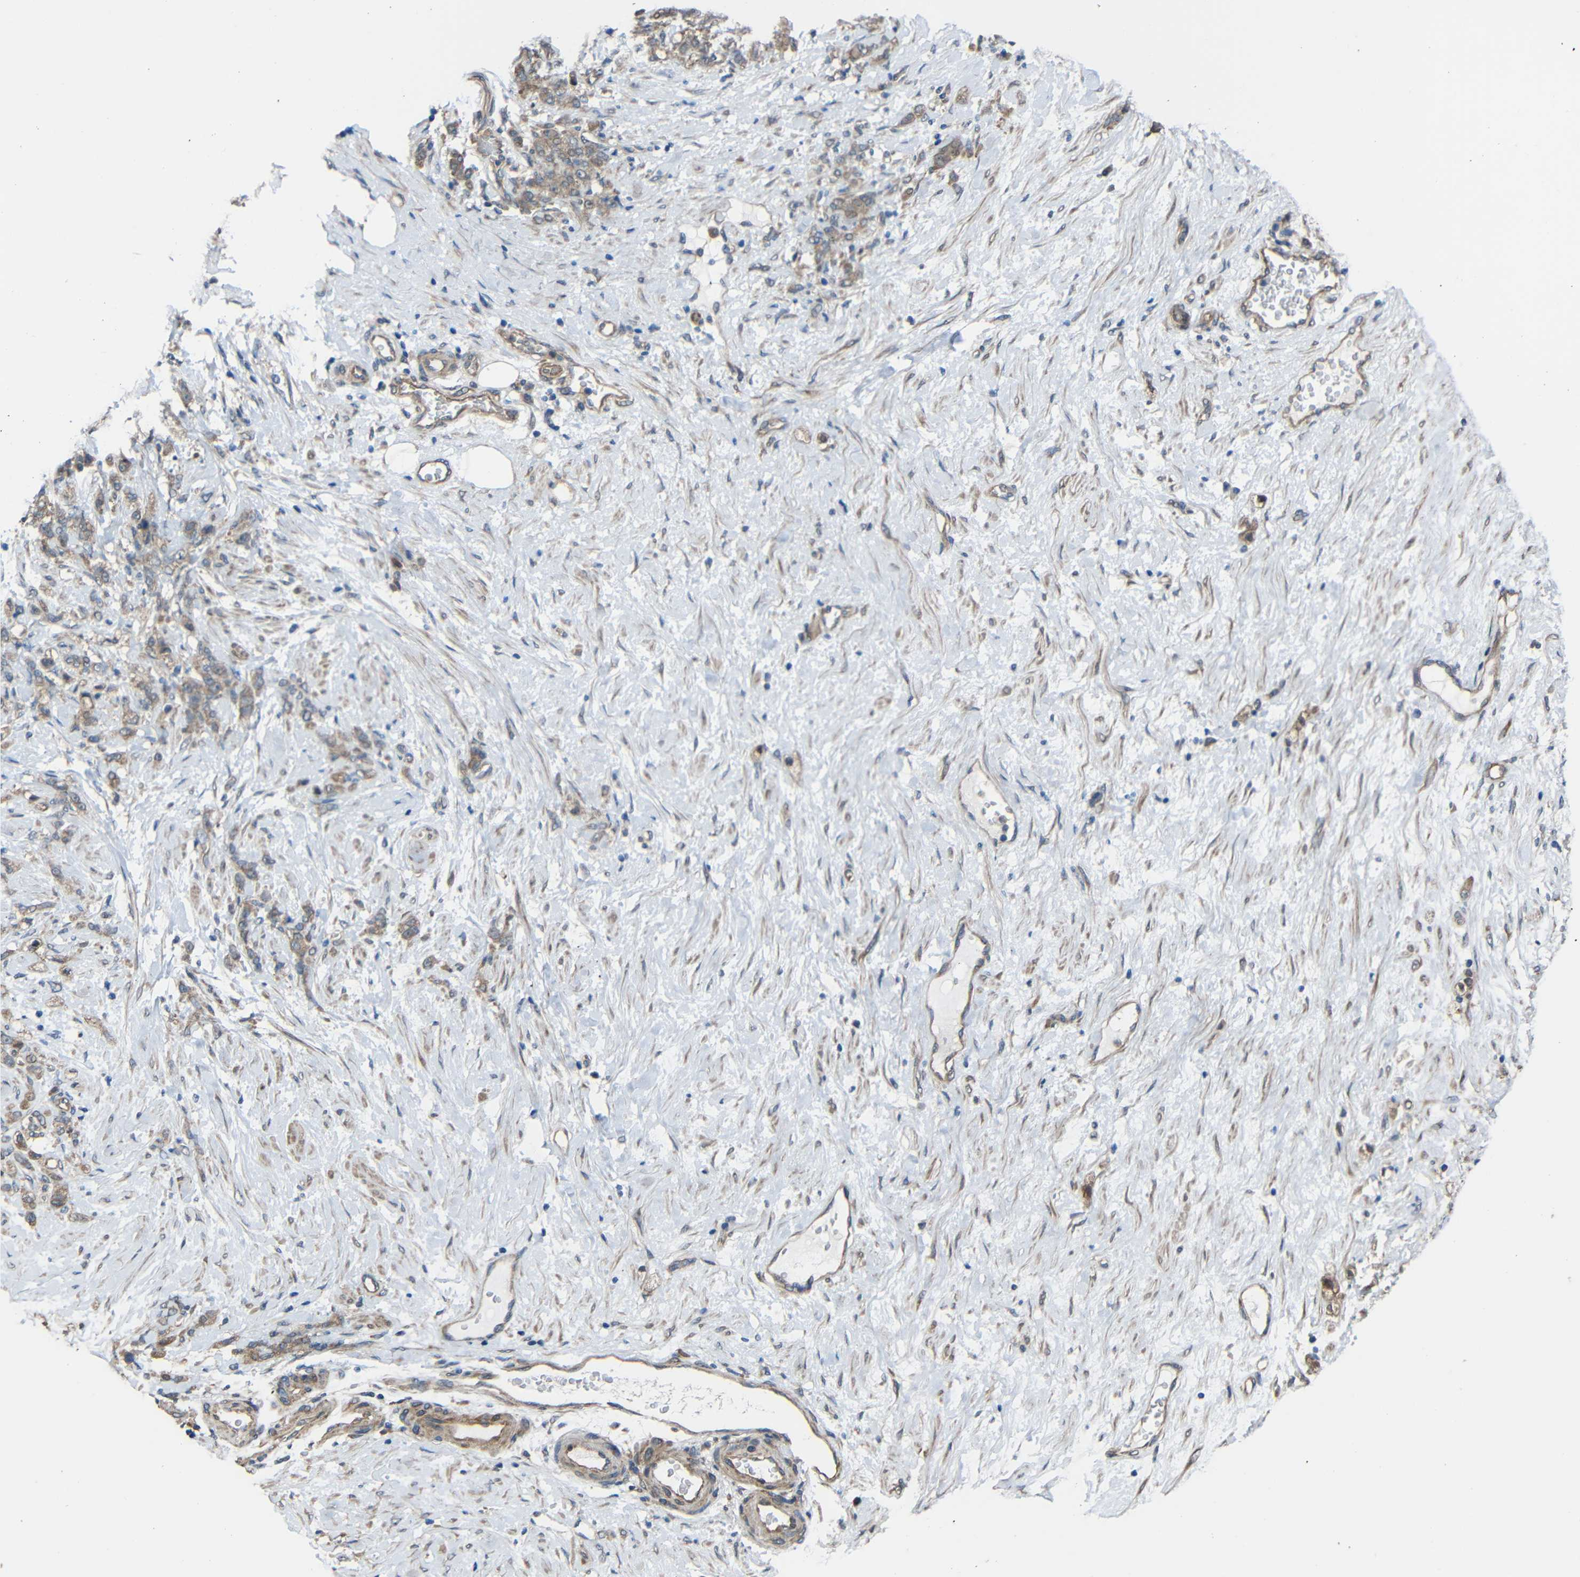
{"staining": {"intensity": "weak", "quantity": ">75%", "location": "cytoplasmic/membranous"}, "tissue": "stomach cancer", "cell_type": "Tumor cells", "image_type": "cancer", "snomed": [{"axis": "morphology", "description": "Adenocarcinoma, NOS"}, {"axis": "topography", "description": "Stomach"}], "caption": "A photomicrograph showing weak cytoplasmic/membranous positivity in approximately >75% of tumor cells in adenocarcinoma (stomach), as visualized by brown immunohistochemical staining.", "gene": "CHST9", "patient": {"sex": "male", "age": 82}}